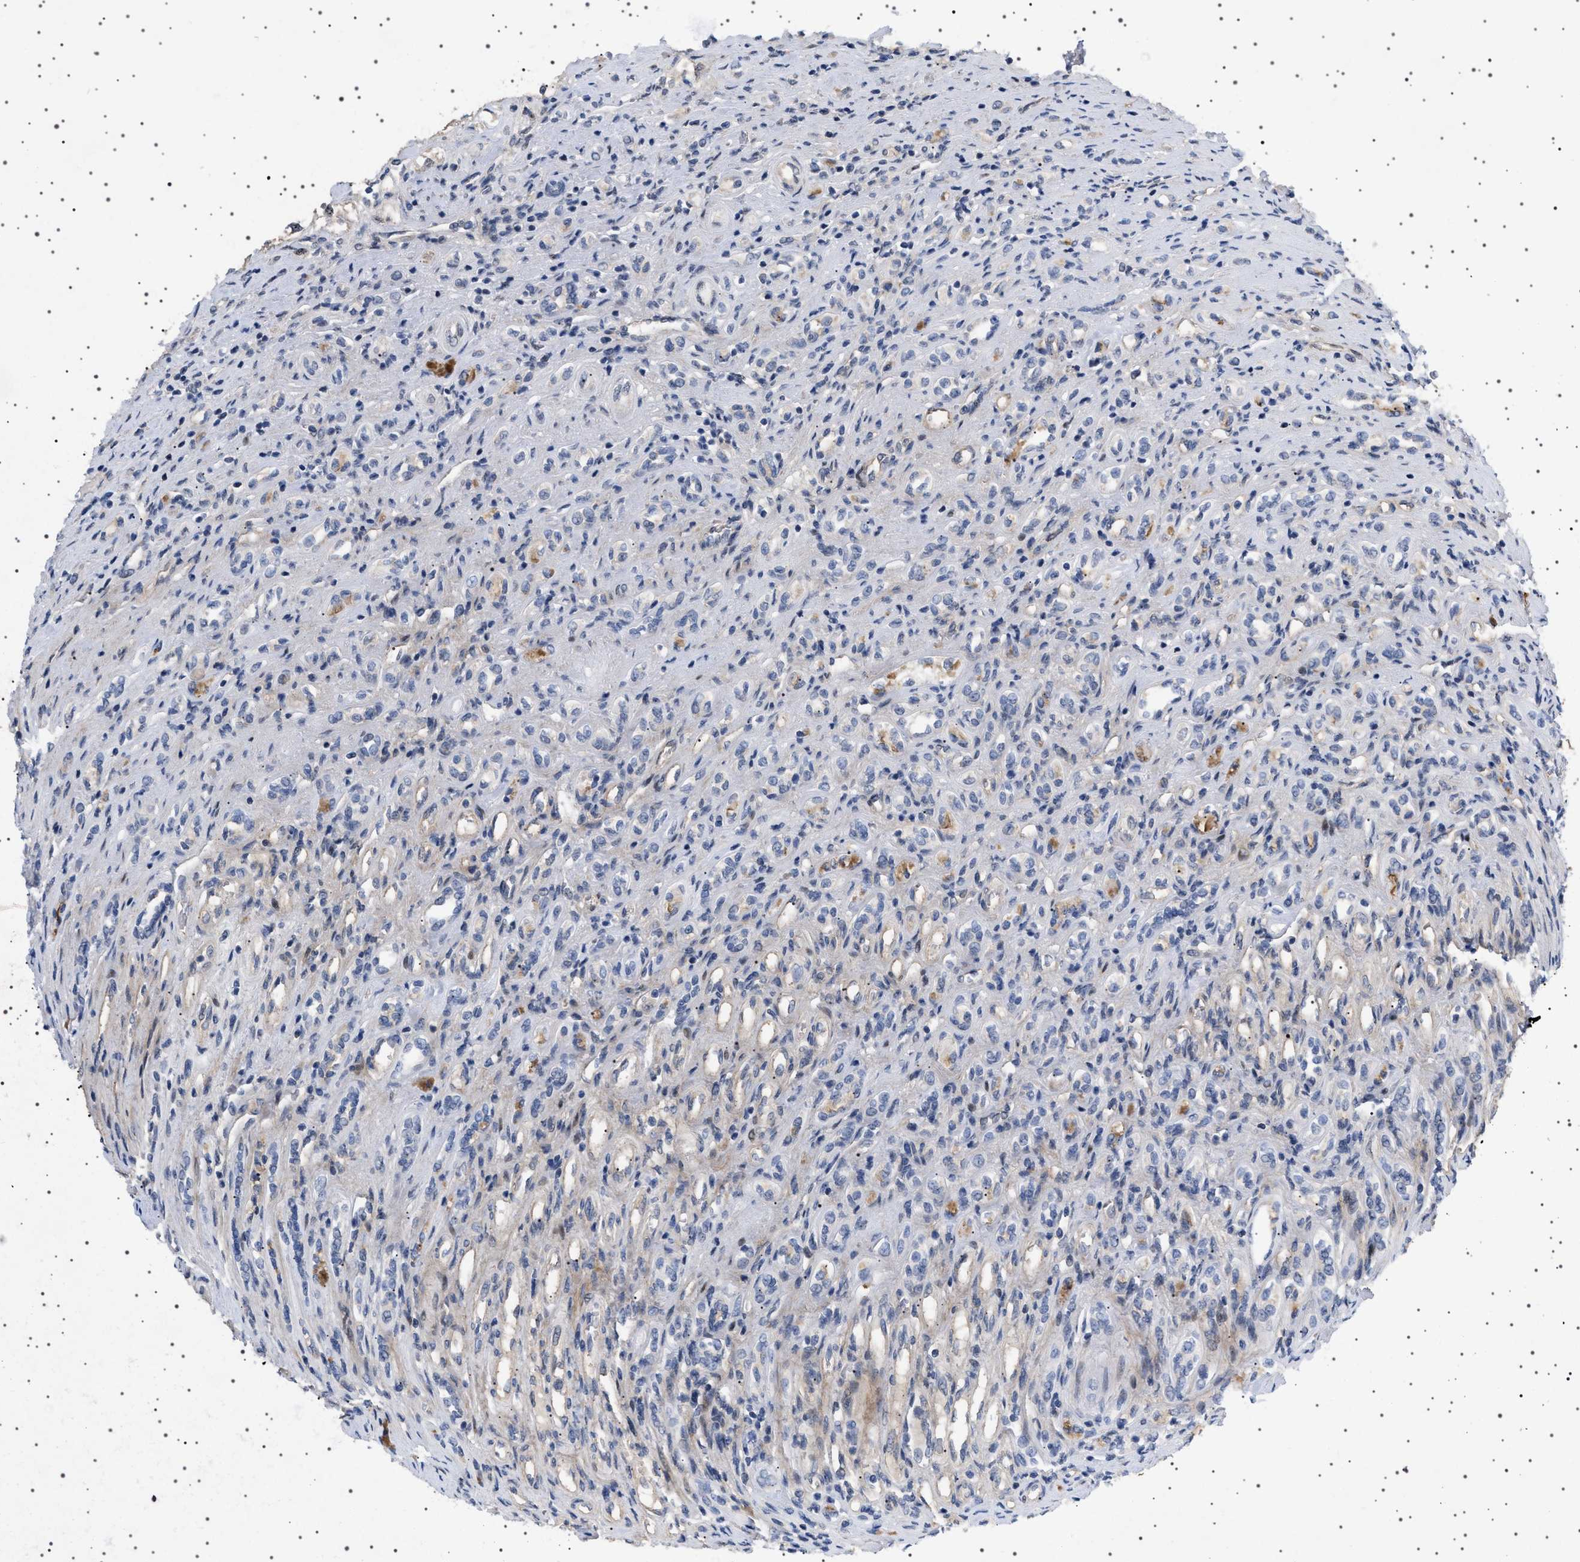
{"staining": {"intensity": "negative", "quantity": "none", "location": "none"}, "tissue": "renal cancer", "cell_type": "Tumor cells", "image_type": "cancer", "snomed": [{"axis": "morphology", "description": "Adenocarcinoma, NOS"}, {"axis": "topography", "description": "Kidney"}], "caption": "Renal adenocarcinoma was stained to show a protein in brown. There is no significant expression in tumor cells. (DAB (3,3'-diaminobenzidine) IHC visualized using brightfield microscopy, high magnification).", "gene": "HTR1A", "patient": {"sex": "female", "age": 70}}